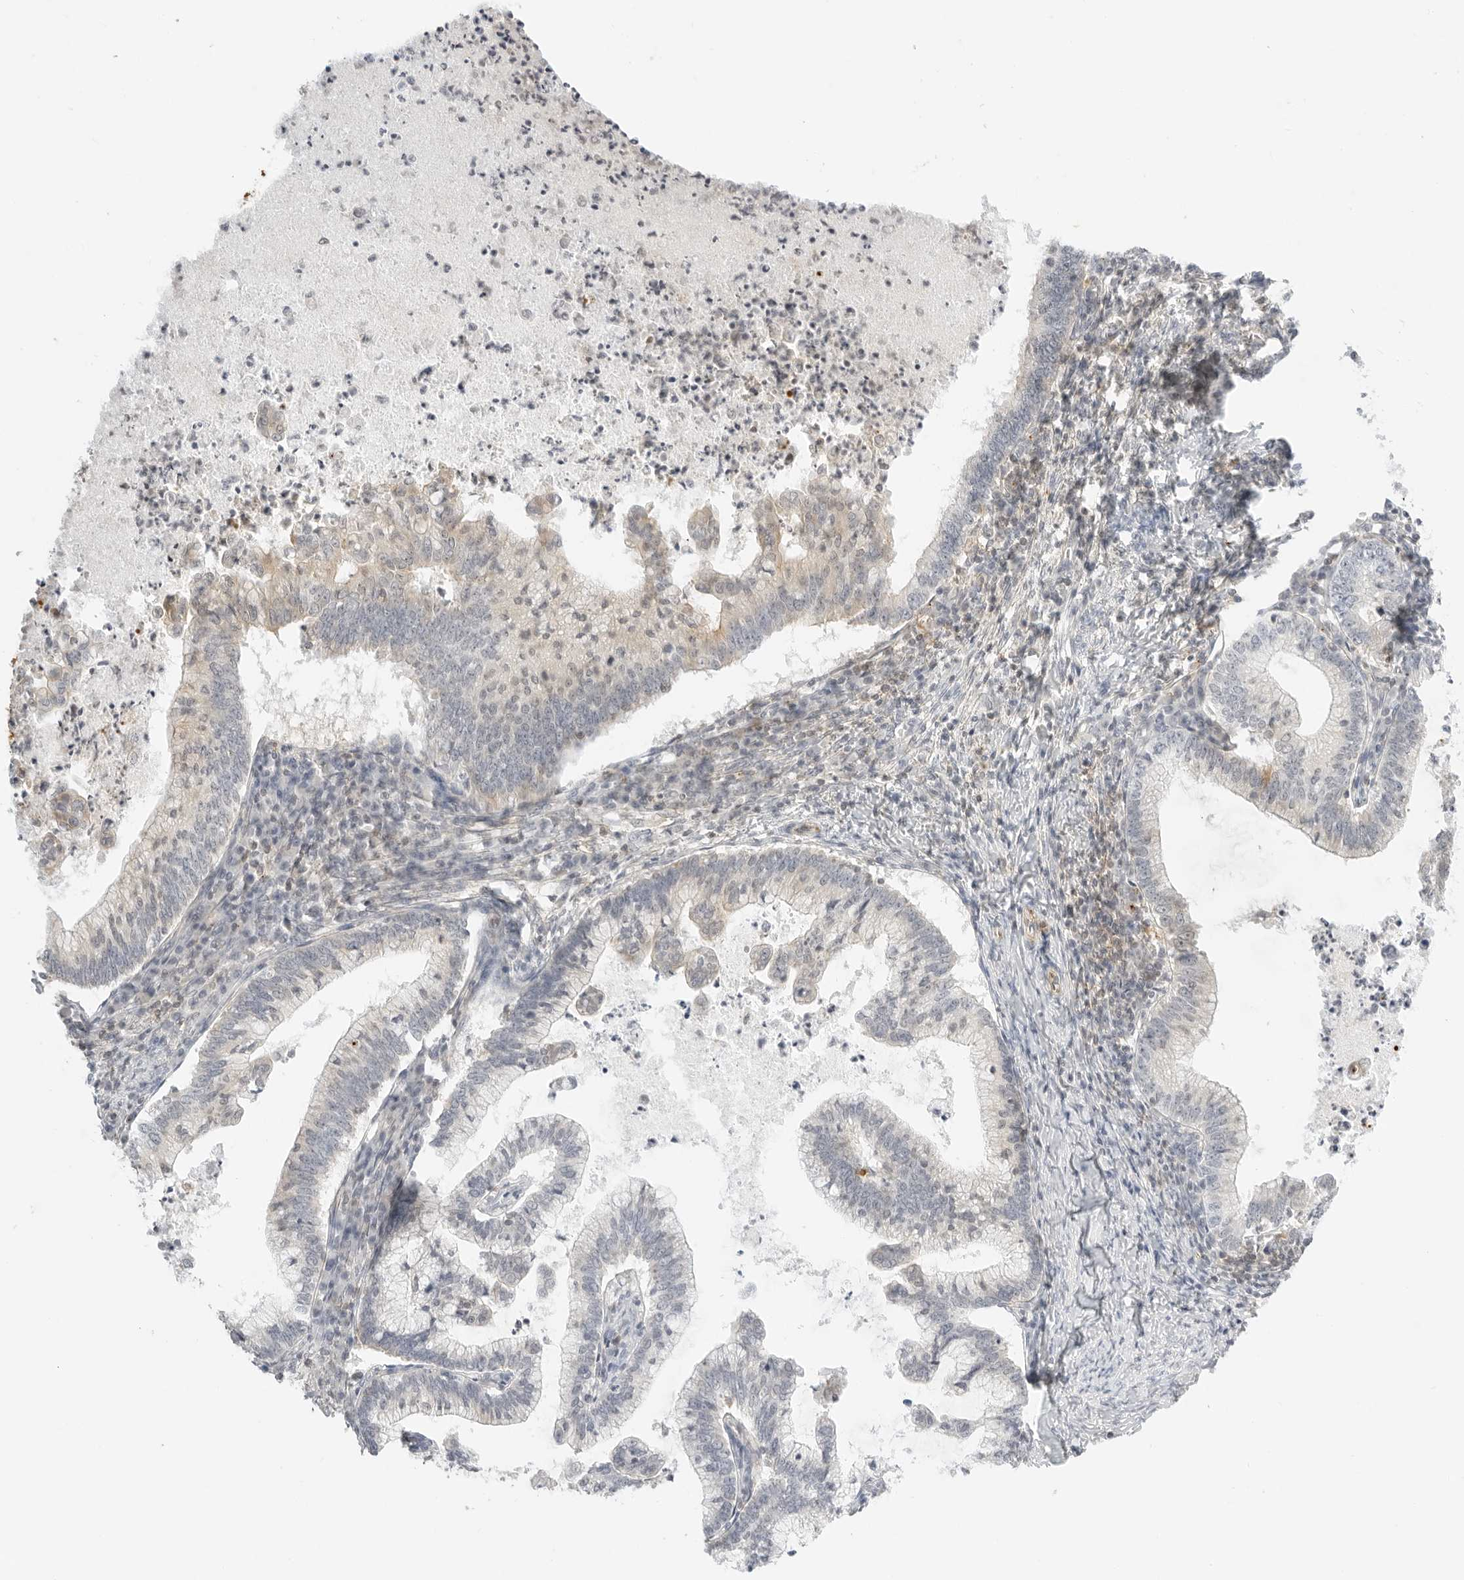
{"staining": {"intensity": "negative", "quantity": "none", "location": "none"}, "tissue": "cervical cancer", "cell_type": "Tumor cells", "image_type": "cancer", "snomed": [{"axis": "morphology", "description": "Adenocarcinoma, NOS"}, {"axis": "topography", "description": "Cervix"}], "caption": "Protein analysis of adenocarcinoma (cervical) demonstrates no significant staining in tumor cells.", "gene": "OSCP1", "patient": {"sex": "female", "age": 36}}